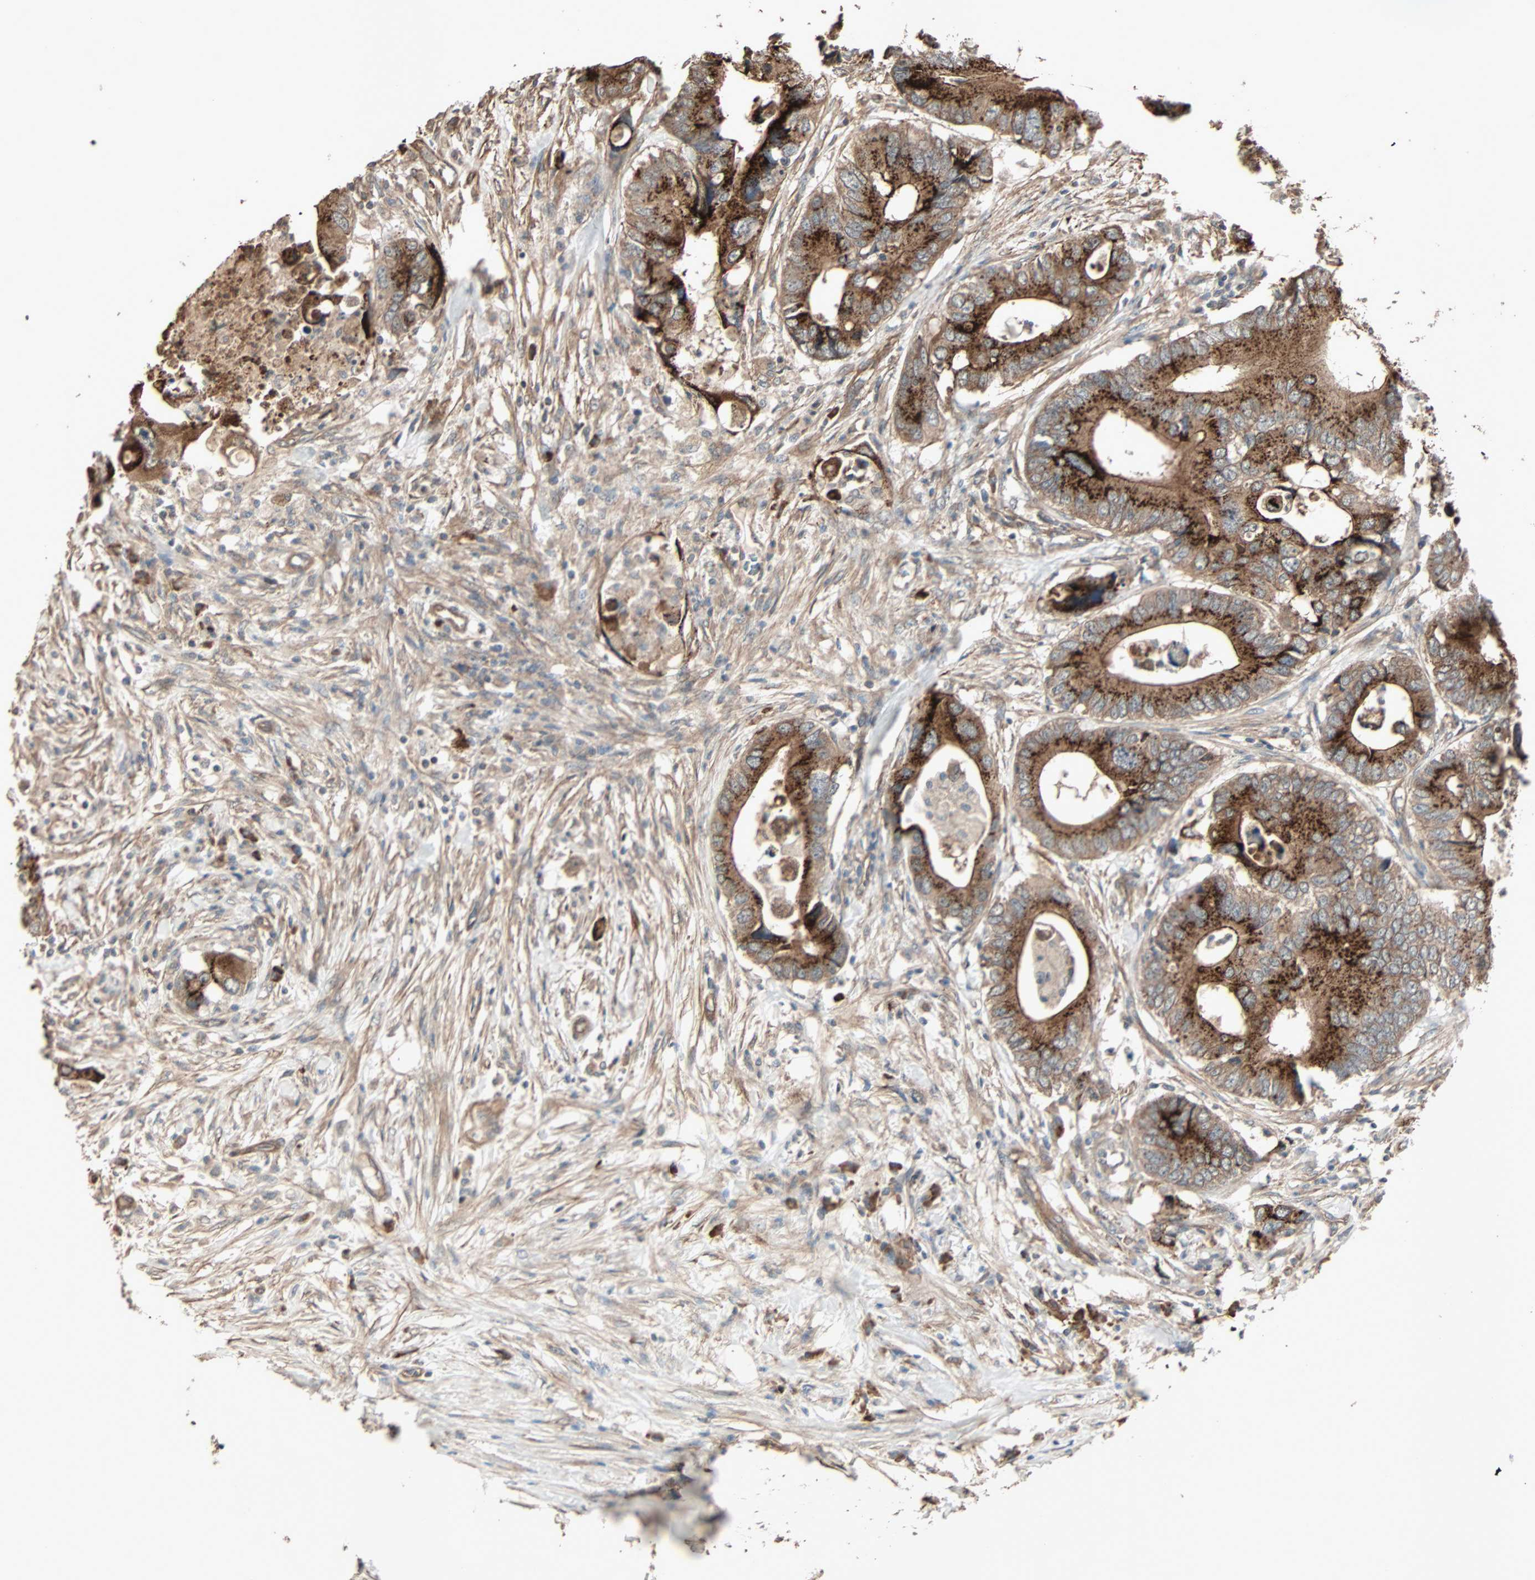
{"staining": {"intensity": "strong", "quantity": ">75%", "location": "cytoplasmic/membranous"}, "tissue": "colorectal cancer", "cell_type": "Tumor cells", "image_type": "cancer", "snomed": [{"axis": "morphology", "description": "Adenocarcinoma, NOS"}, {"axis": "topography", "description": "Colon"}], "caption": "About >75% of tumor cells in human colorectal cancer reveal strong cytoplasmic/membranous protein positivity as visualized by brown immunohistochemical staining.", "gene": "GALNT3", "patient": {"sex": "male", "age": 71}}